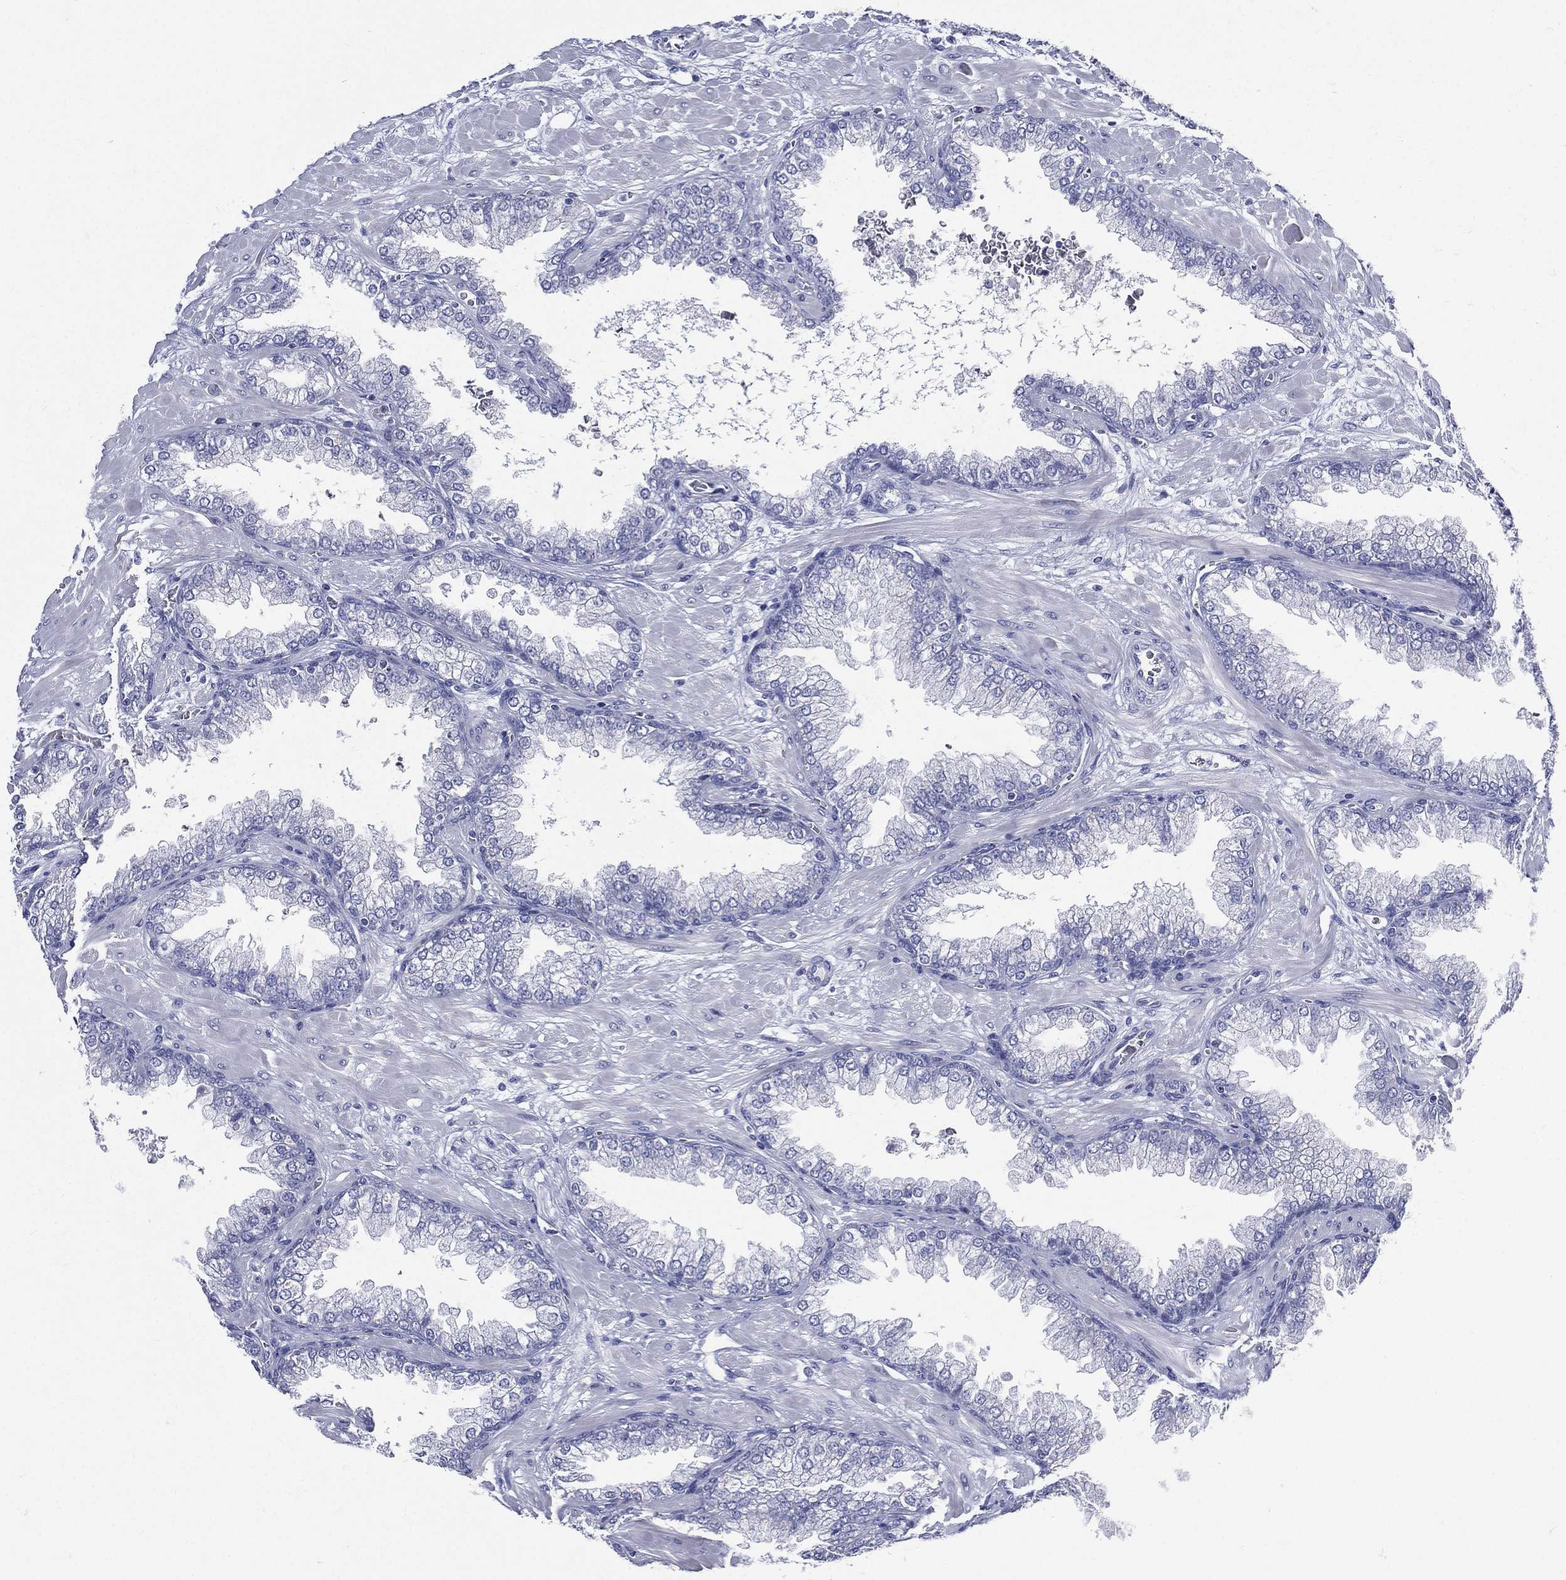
{"staining": {"intensity": "negative", "quantity": "none", "location": "none"}, "tissue": "prostate cancer", "cell_type": "Tumor cells", "image_type": "cancer", "snomed": [{"axis": "morphology", "description": "Adenocarcinoma, Low grade"}, {"axis": "topography", "description": "Prostate"}], "caption": "Tumor cells show no significant protein expression in prostate cancer. The staining is performed using DAB (3,3'-diaminobenzidine) brown chromogen with nuclei counter-stained in using hematoxylin.", "gene": "TGM1", "patient": {"sex": "male", "age": 57}}